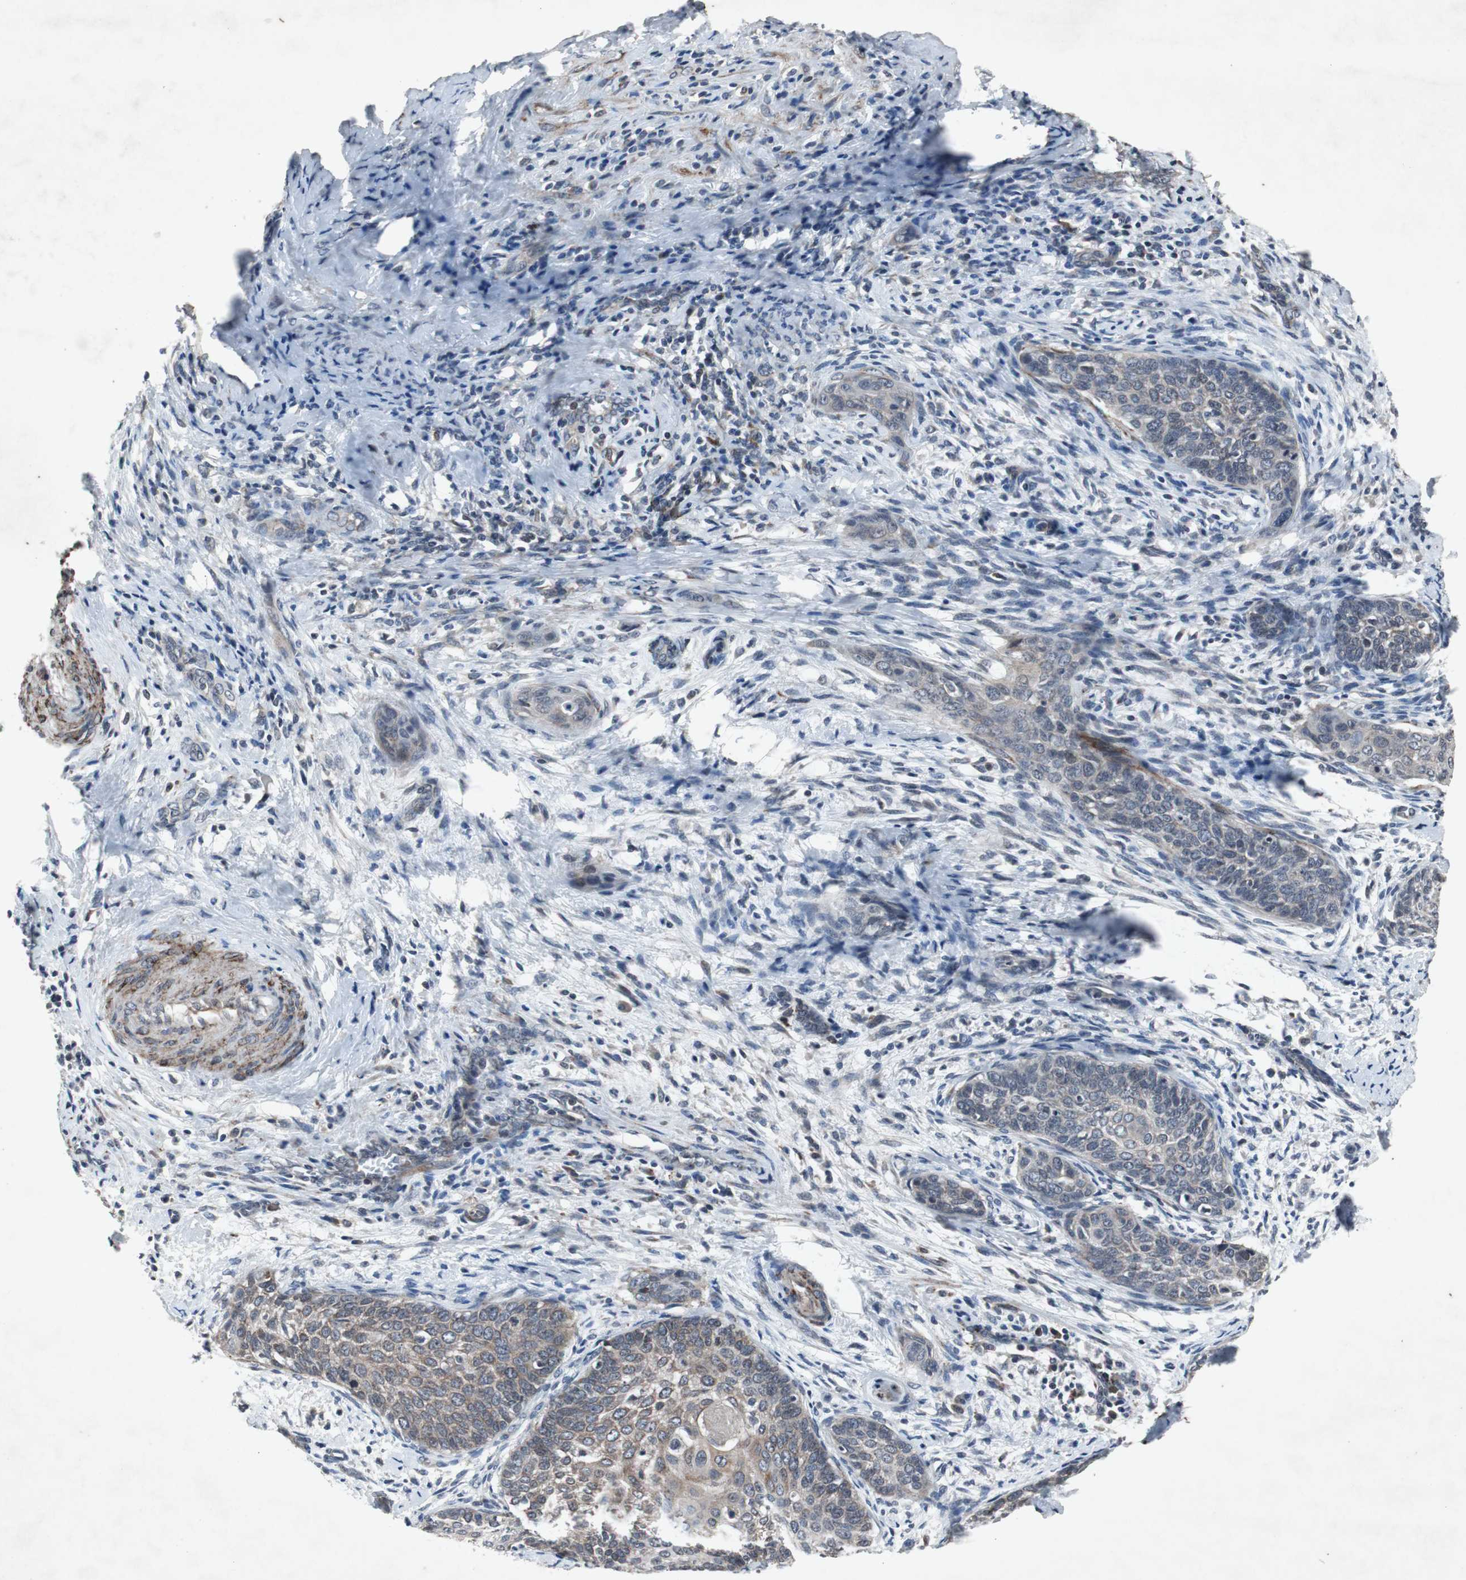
{"staining": {"intensity": "weak", "quantity": ">75%", "location": "cytoplasmic/membranous"}, "tissue": "cervical cancer", "cell_type": "Tumor cells", "image_type": "cancer", "snomed": [{"axis": "morphology", "description": "Squamous cell carcinoma, NOS"}, {"axis": "topography", "description": "Cervix"}], "caption": "Cervical cancer stained with IHC exhibits weak cytoplasmic/membranous expression in about >75% of tumor cells.", "gene": "CRADD", "patient": {"sex": "female", "age": 33}}